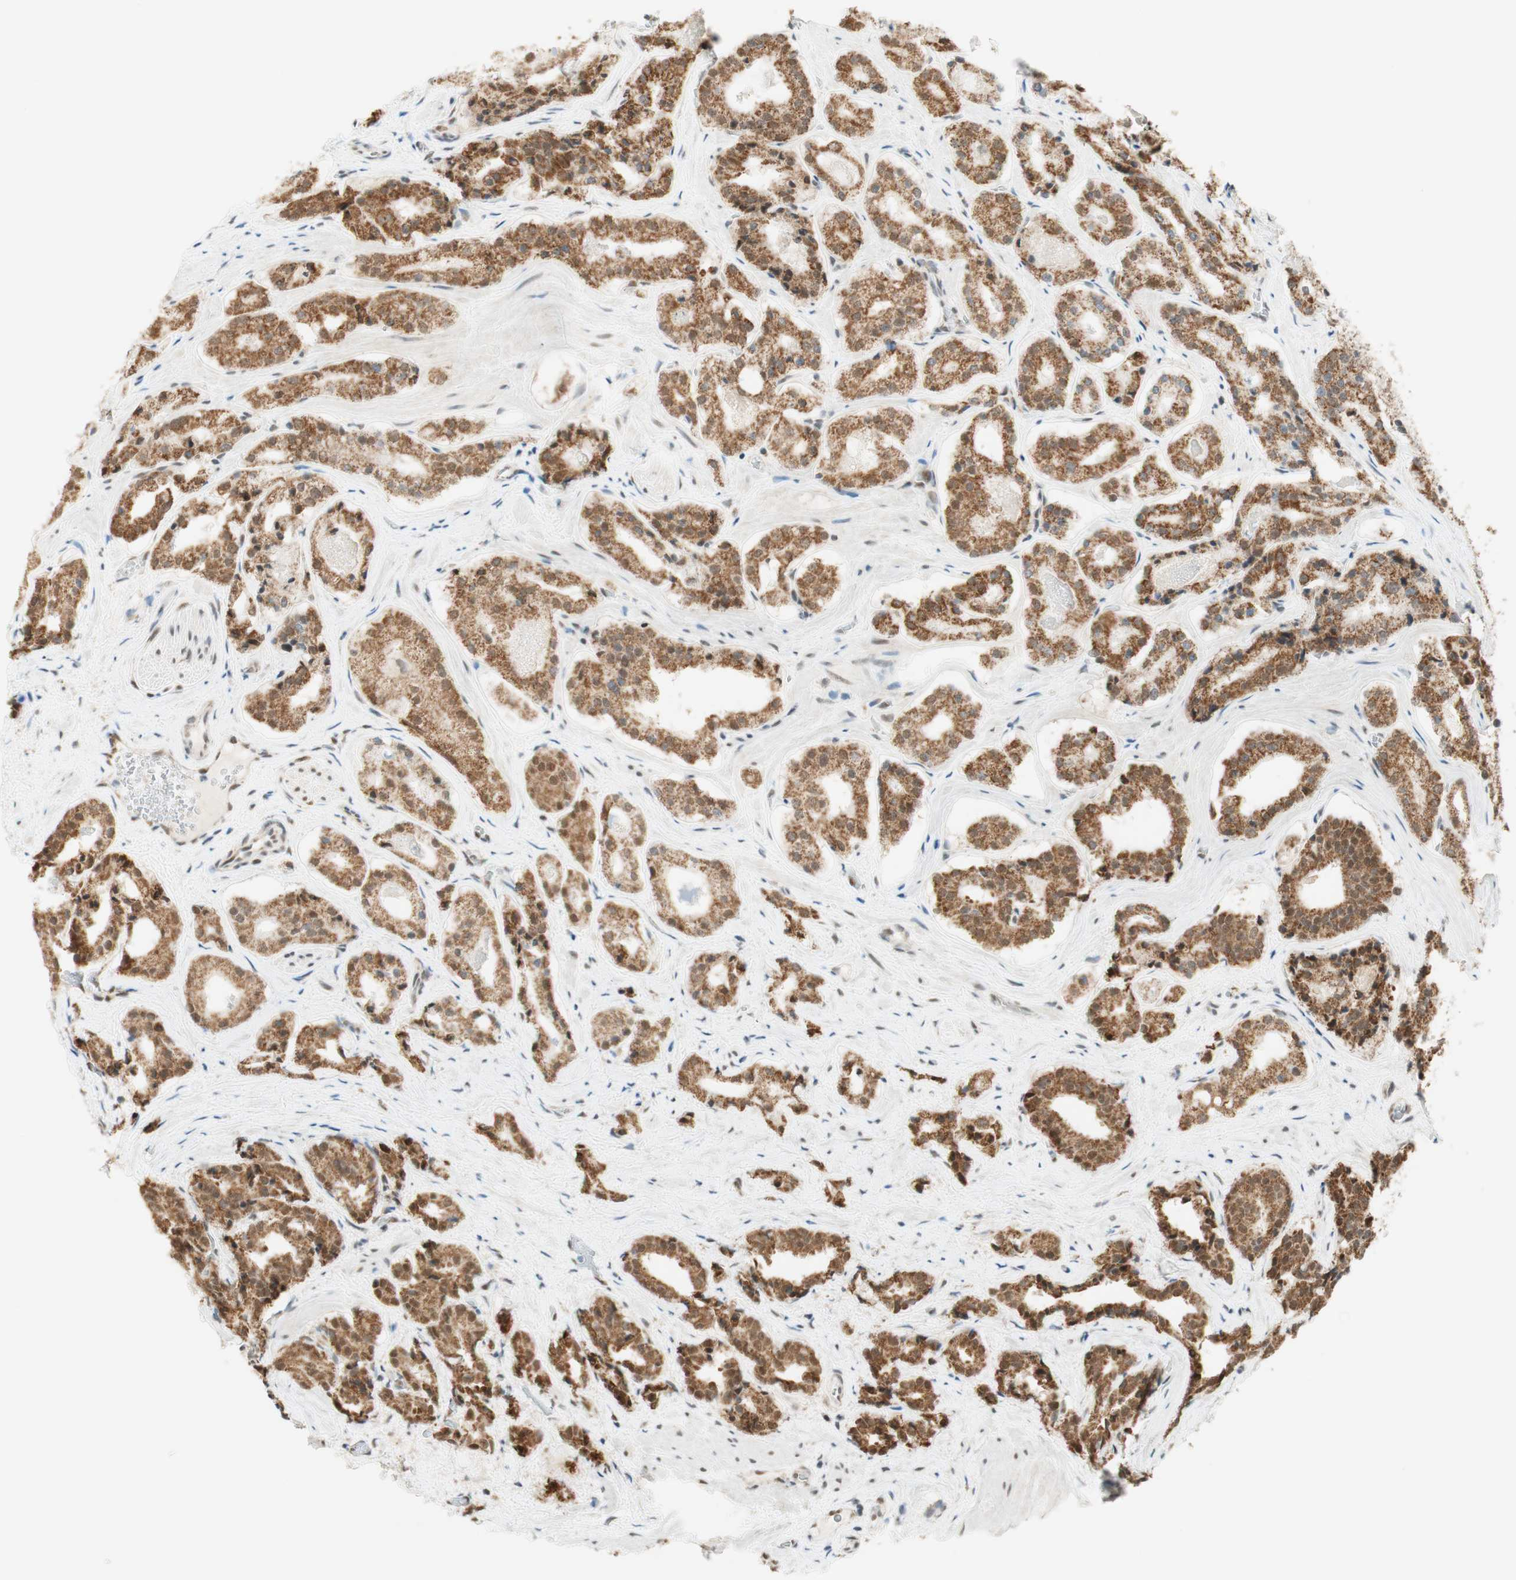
{"staining": {"intensity": "moderate", "quantity": ">75%", "location": "cytoplasmic/membranous,nuclear"}, "tissue": "prostate cancer", "cell_type": "Tumor cells", "image_type": "cancer", "snomed": [{"axis": "morphology", "description": "Adenocarcinoma, High grade"}, {"axis": "topography", "description": "Prostate"}], "caption": "High-magnification brightfield microscopy of high-grade adenocarcinoma (prostate) stained with DAB (3,3'-diaminobenzidine) (brown) and counterstained with hematoxylin (blue). tumor cells exhibit moderate cytoplasmic/membranous and nuclear staining is appreciated in about>75% of cells.", "gene": "ZNF782", "patient": {"sex": "male", "age": 60}}